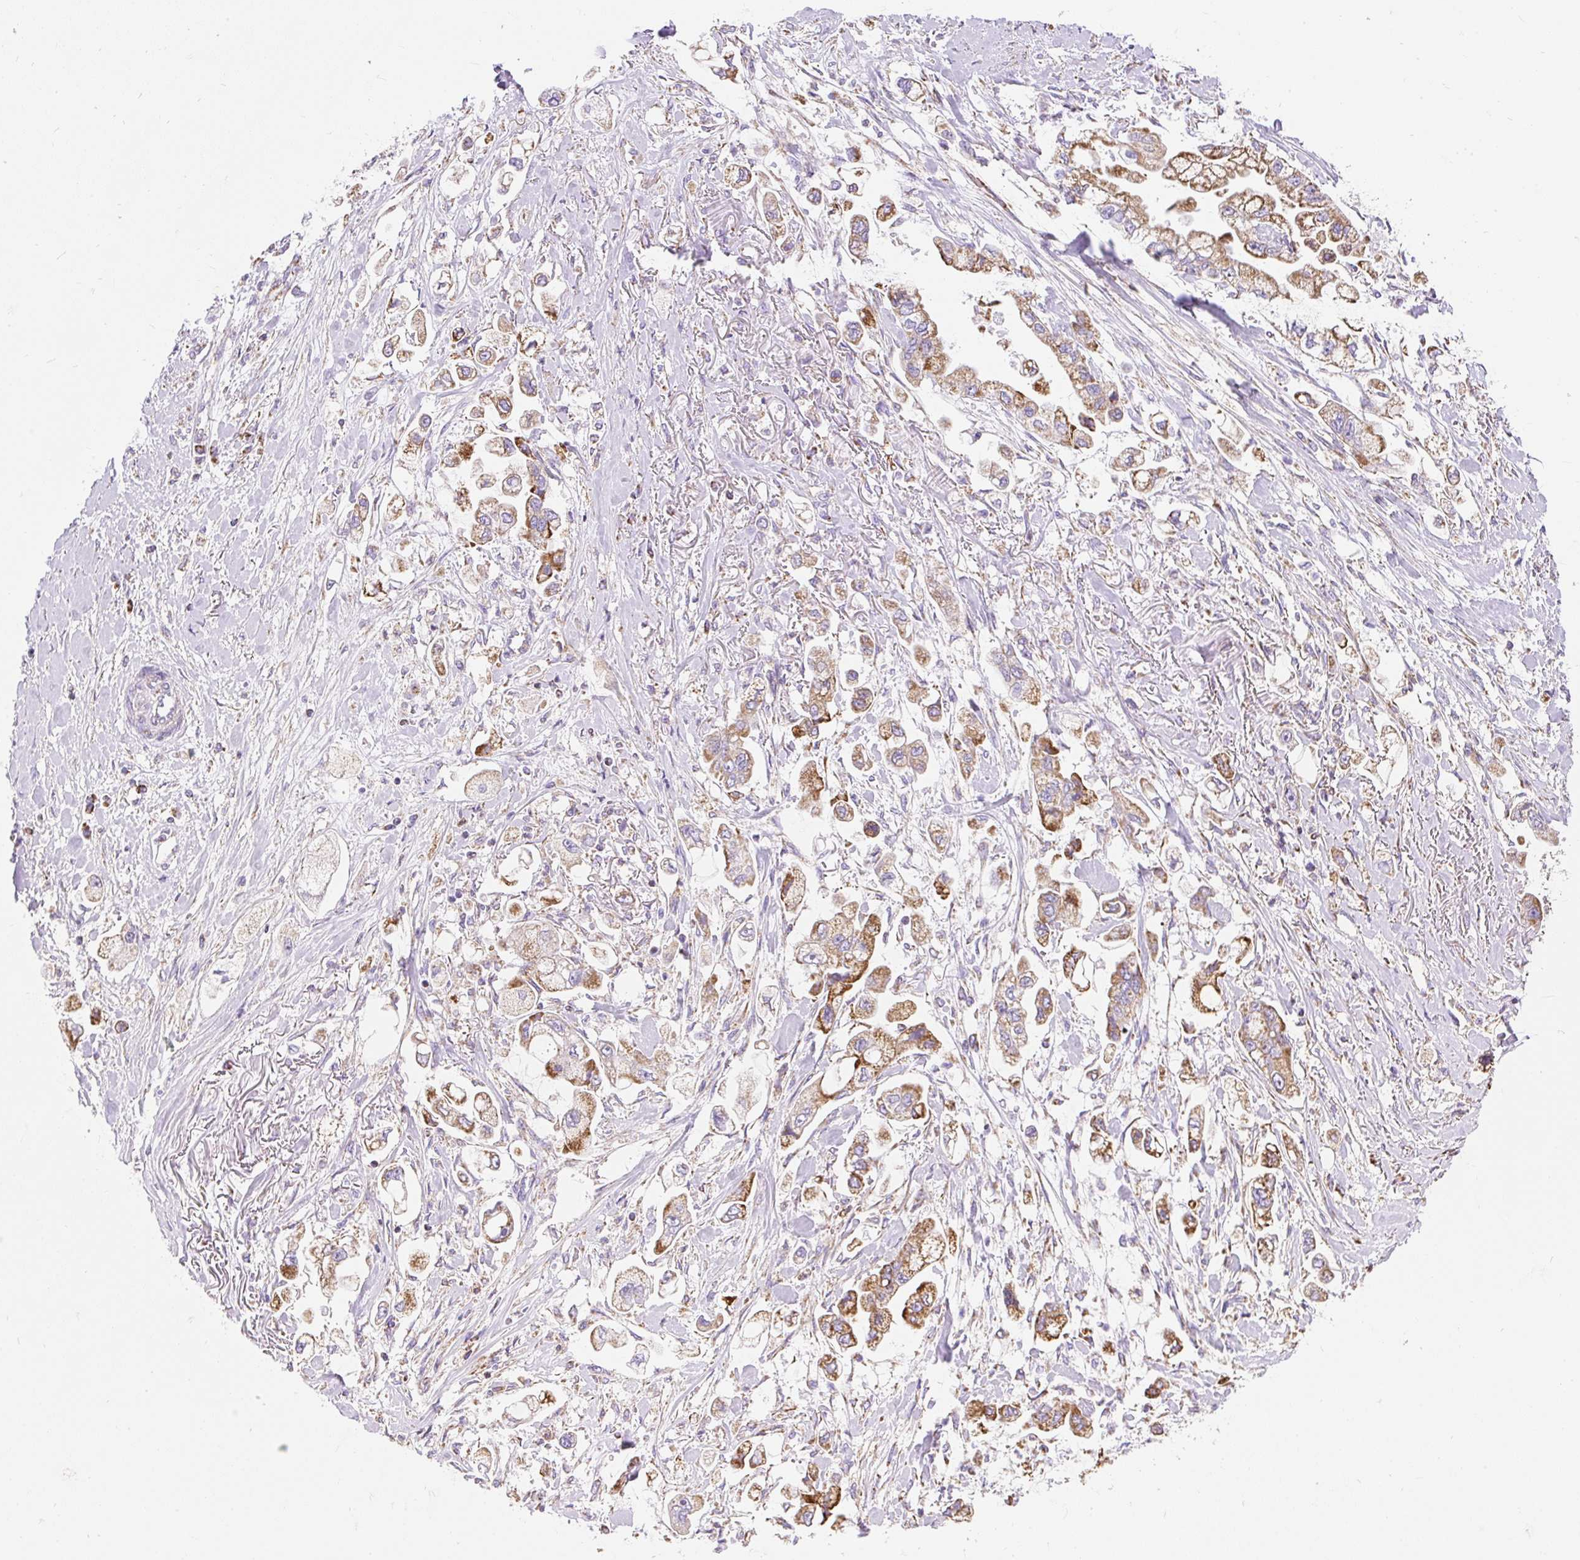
{"staining": {"intensity": "moderate", "quantity": ">75%", "location": "cytoplasmic/membranous"}, "tissue": "stomach cancer", "cell_type": "Tumor cells", "image_type": "cancer", "snomed": [{"axis": "morphology", "description": "Adenocarcinoma, NOS"}, {"axis": "topography", "description": "Stomach"}], "caption": "IHC image of adenocarcinoma (stomach) stained for a protein (brown), which reveals medium levels of moderate cytoplasmic/membranous staining in approximately >75% of tumor cells.", "gene": "DAAM2", "patient": {"sex": "male", "age": 62}}